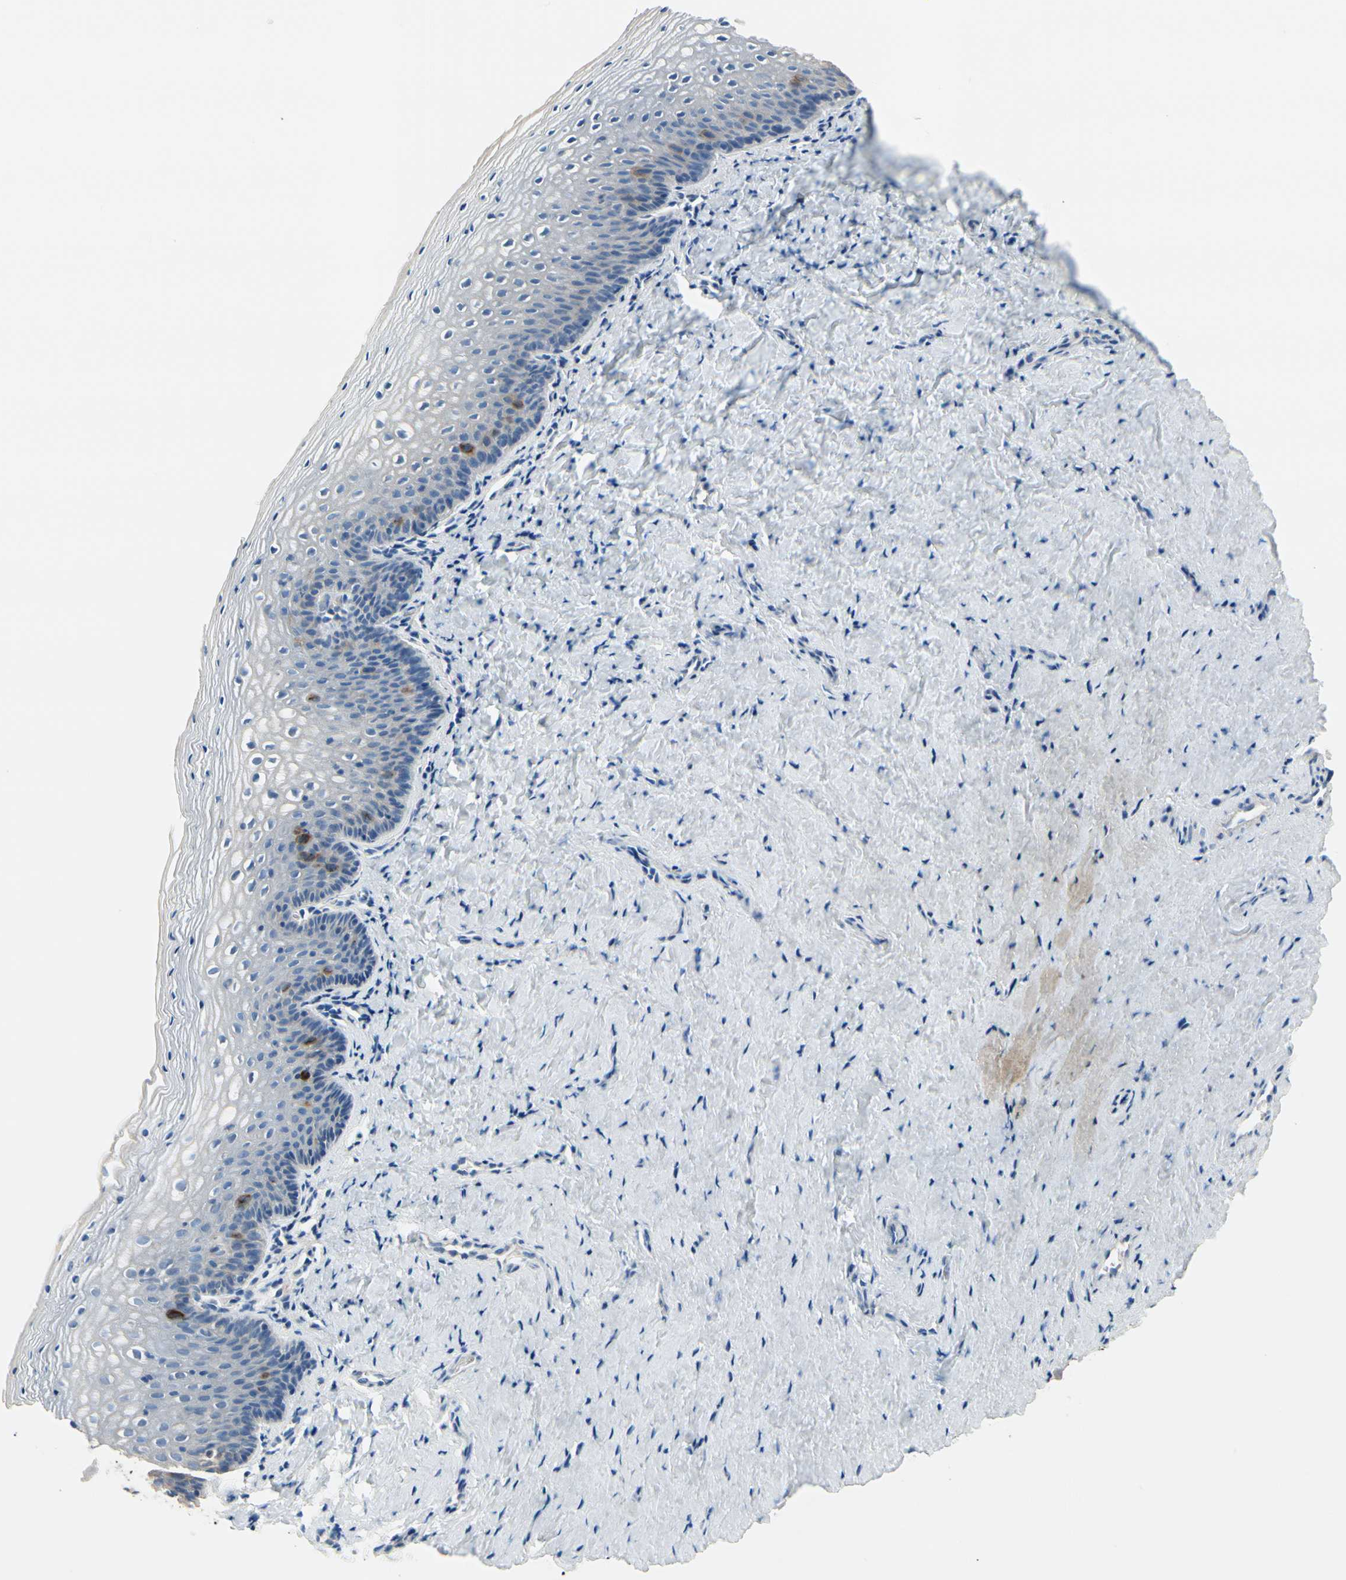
{"staining": {"intensity": "strong", "quantity": "<25%", "location": "cytoplasmic/membranous"}, "tissue": "vagina", "cell_type": "Squamous epithelial cells", "image_type": "normal", "snomed": [{"axis": "morphology", "description": "Normal tissue, NOS"}, {"axis": "topography", "description": "Vagina"}], "caption": "IHC histopathology image of benign vagina: human vagina stained using immunohistochemistry (IHC) reveals medium levels of strong protein expression localized specifically in the cytoplasmic/membranous of squamous epithelial cells, appearing as a cytoplasmic/membranous brown color.", "gene": "CKAP2", "patient": {"sex": "female", "age": 46}}